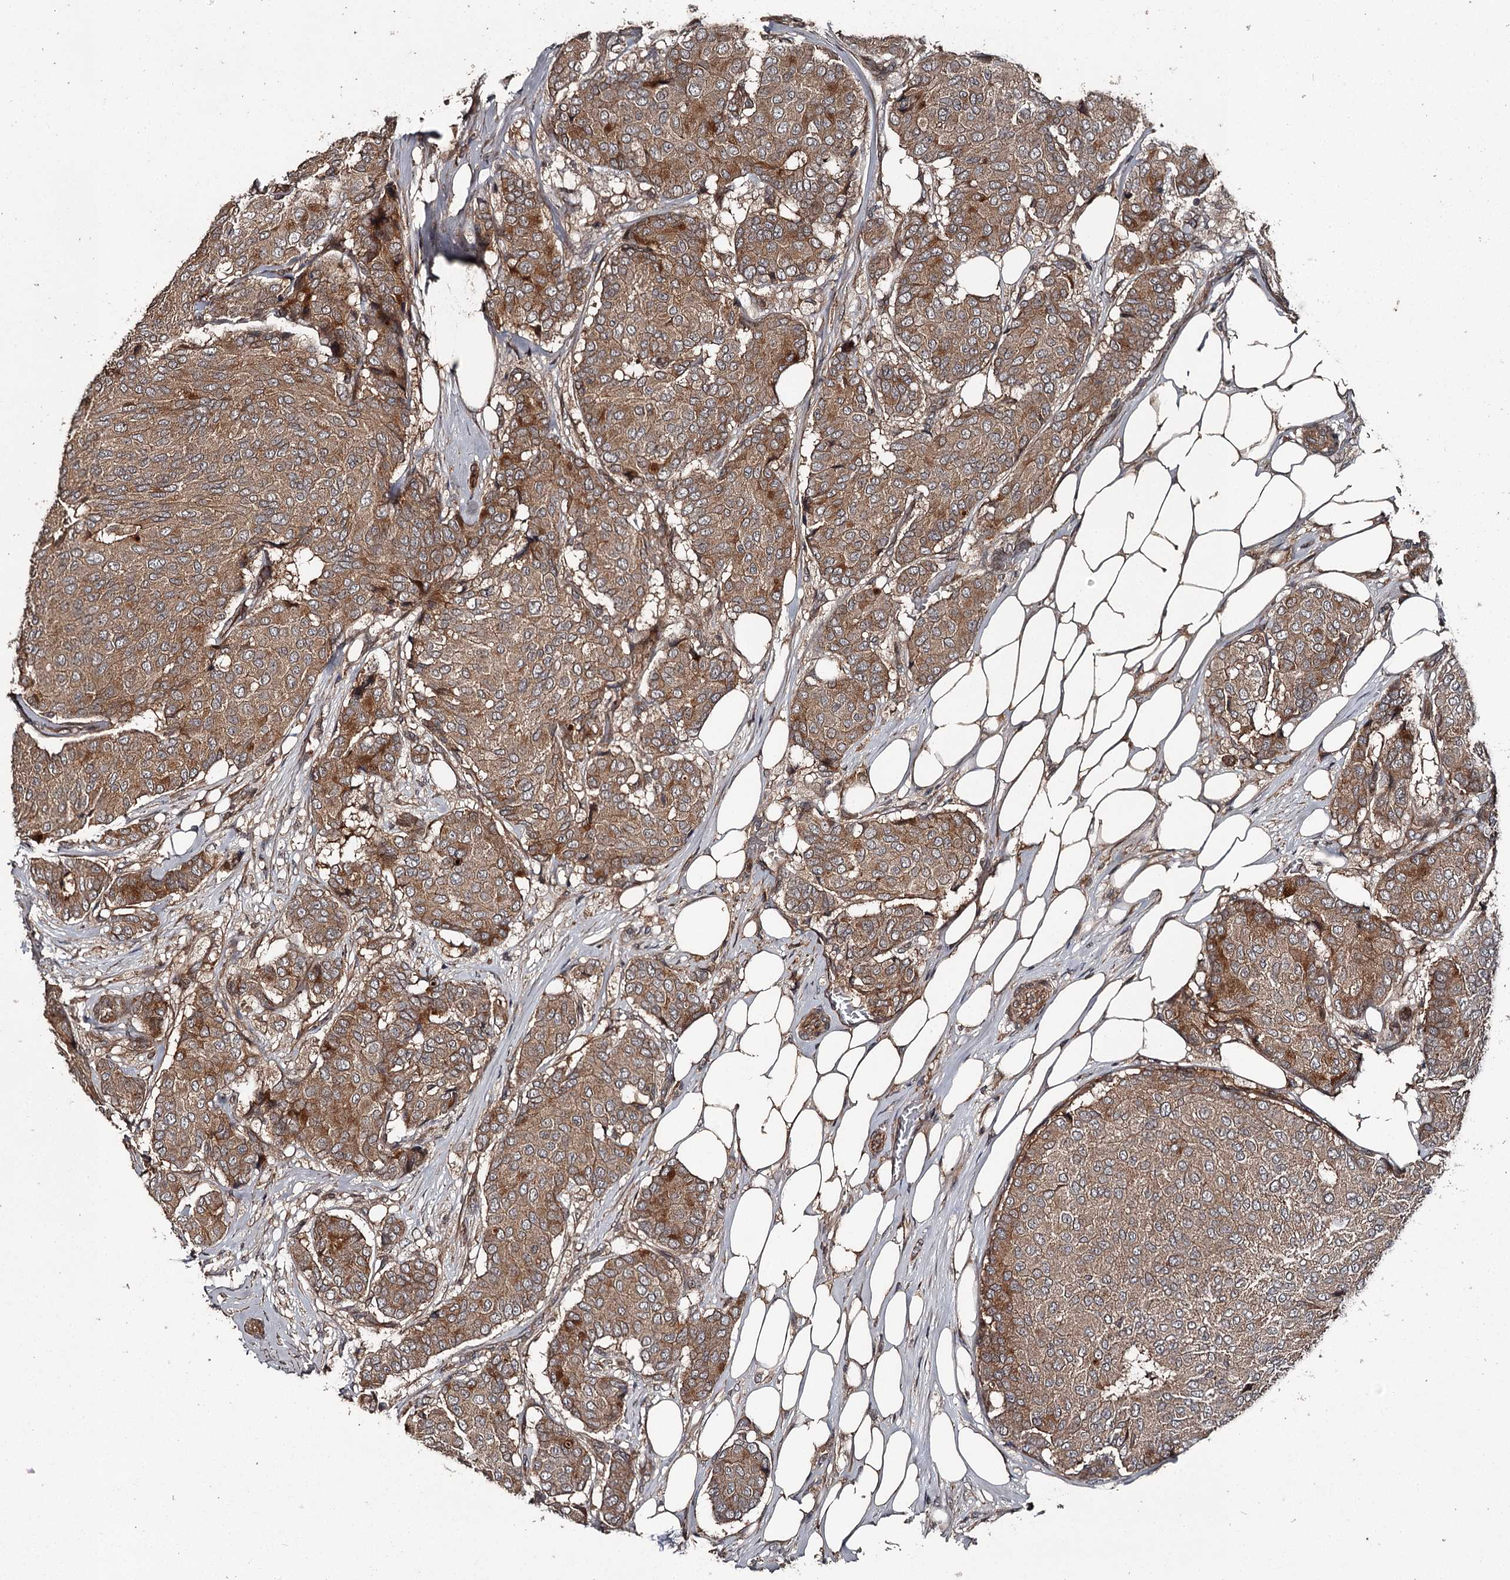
{"staining": {"intensity": "moderate", "quantity": ">75%", "location": "cytoplasmic/membranous"}, "tissue": "breast cancer", "cell_type": "Tumor cells", "image_type": "cancer", "snomed": [{"axis": "morphology", "description": "Duct carcinoma"}, {"axis": "topography", "description": "Breast"}], "caption": "A brown stain labels moderate cytoplasmic/membranous positivity of a protein in human breast cancer tumor cells.", "gene": "RAB21", "patient": {"sex": "female", "age": 75}}